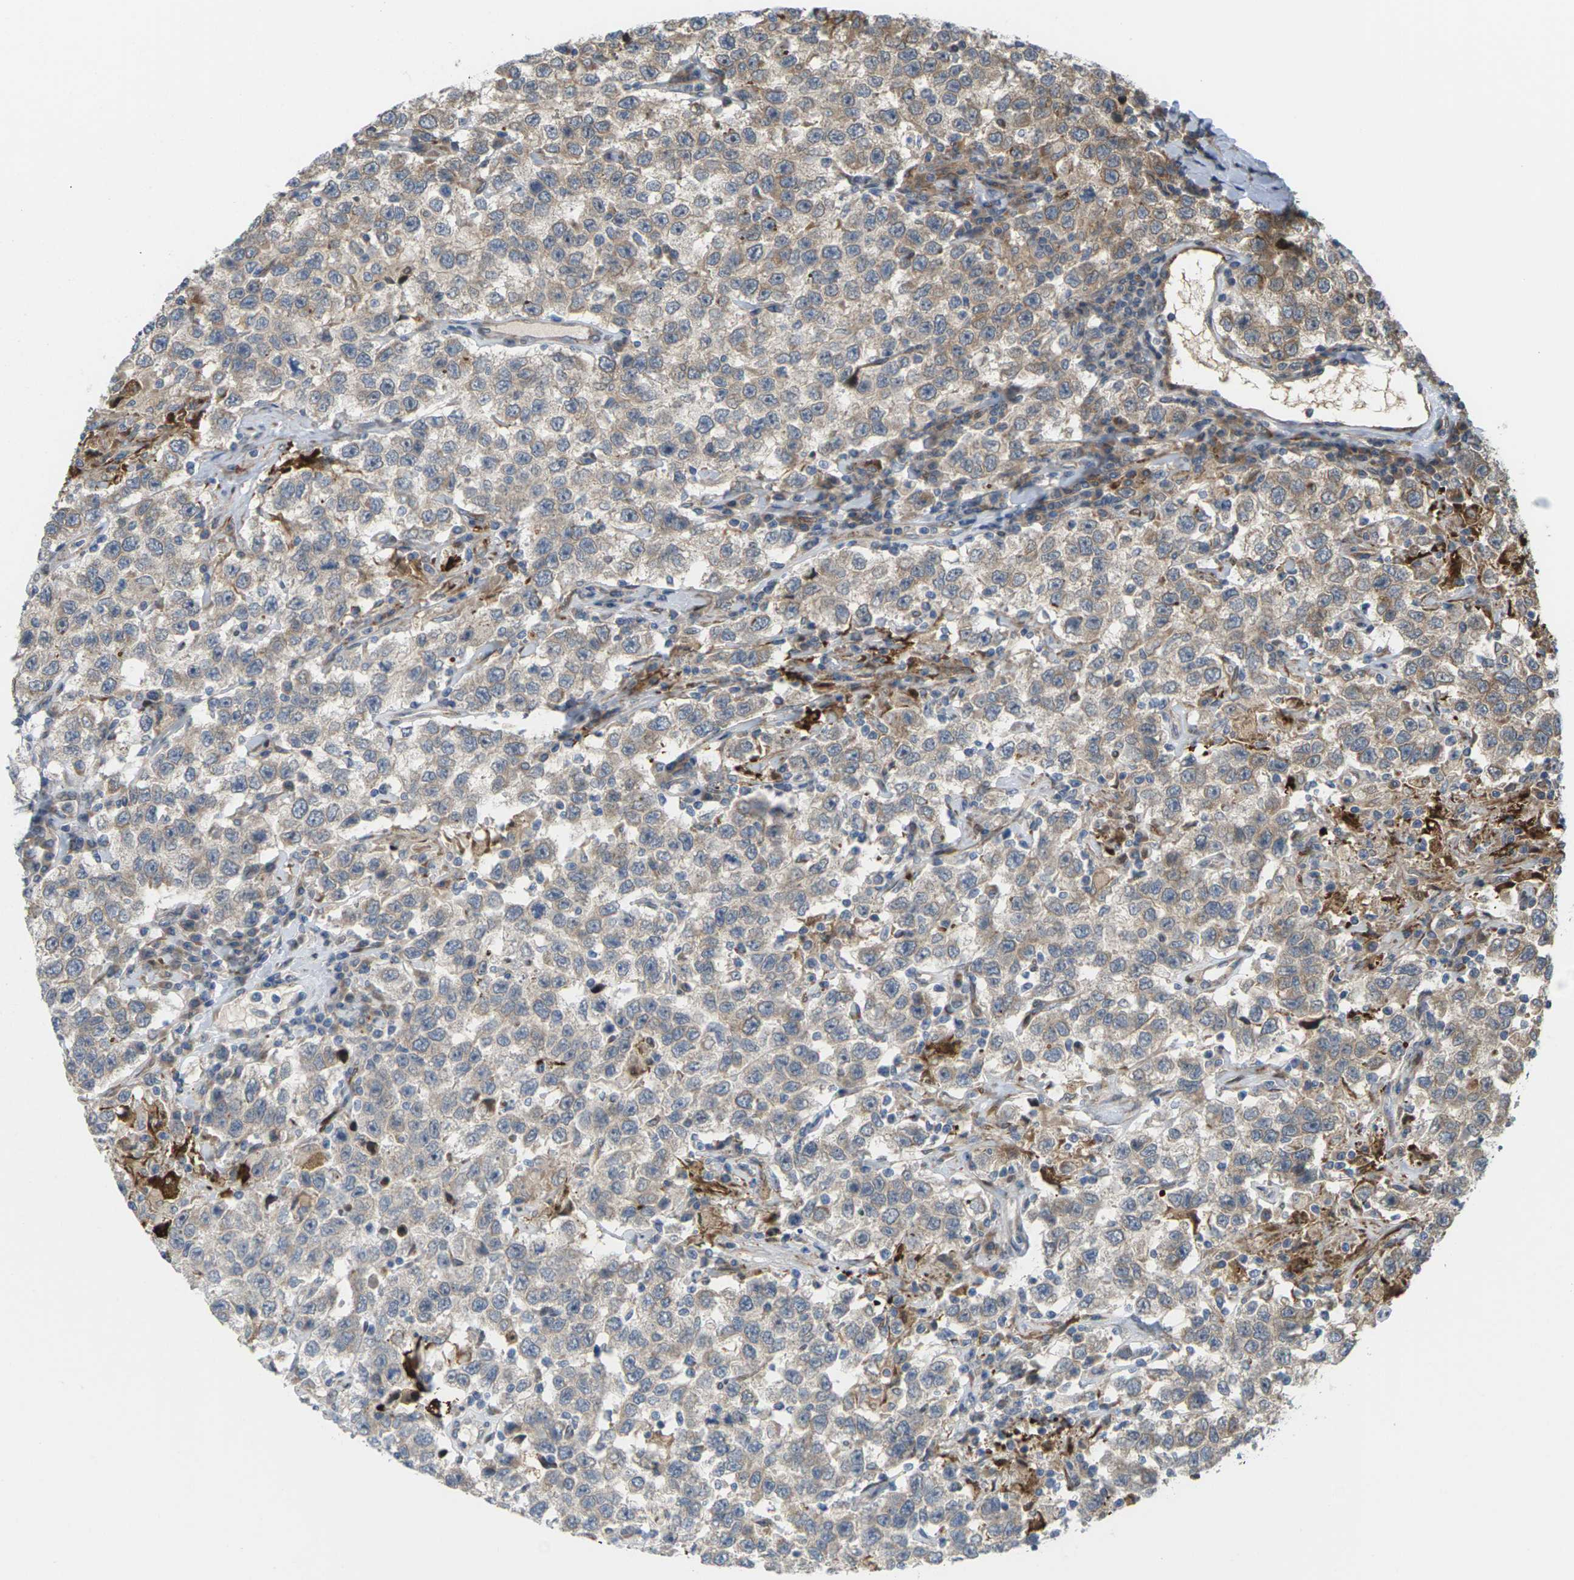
{"staining": {"intensity": "moderate", "quantity": "25%-75%", "location": "cytoplasmic/membranous"}, "tissue": "testis cancer", "cell_type": "Tumor cells", "image_type": "cancer", "snomed": [{"axis": "morphology", "description": "Seminoma, NOS"}, {"axis": "topography", "description": "Testis"}], "caption": "Testis cancer stained for a protein demonstrates moderate cytoplasmic/membranous positivity in tumor cells.", "gene": "ROBO1", "patient": {"sex": "male", "age": 41}}